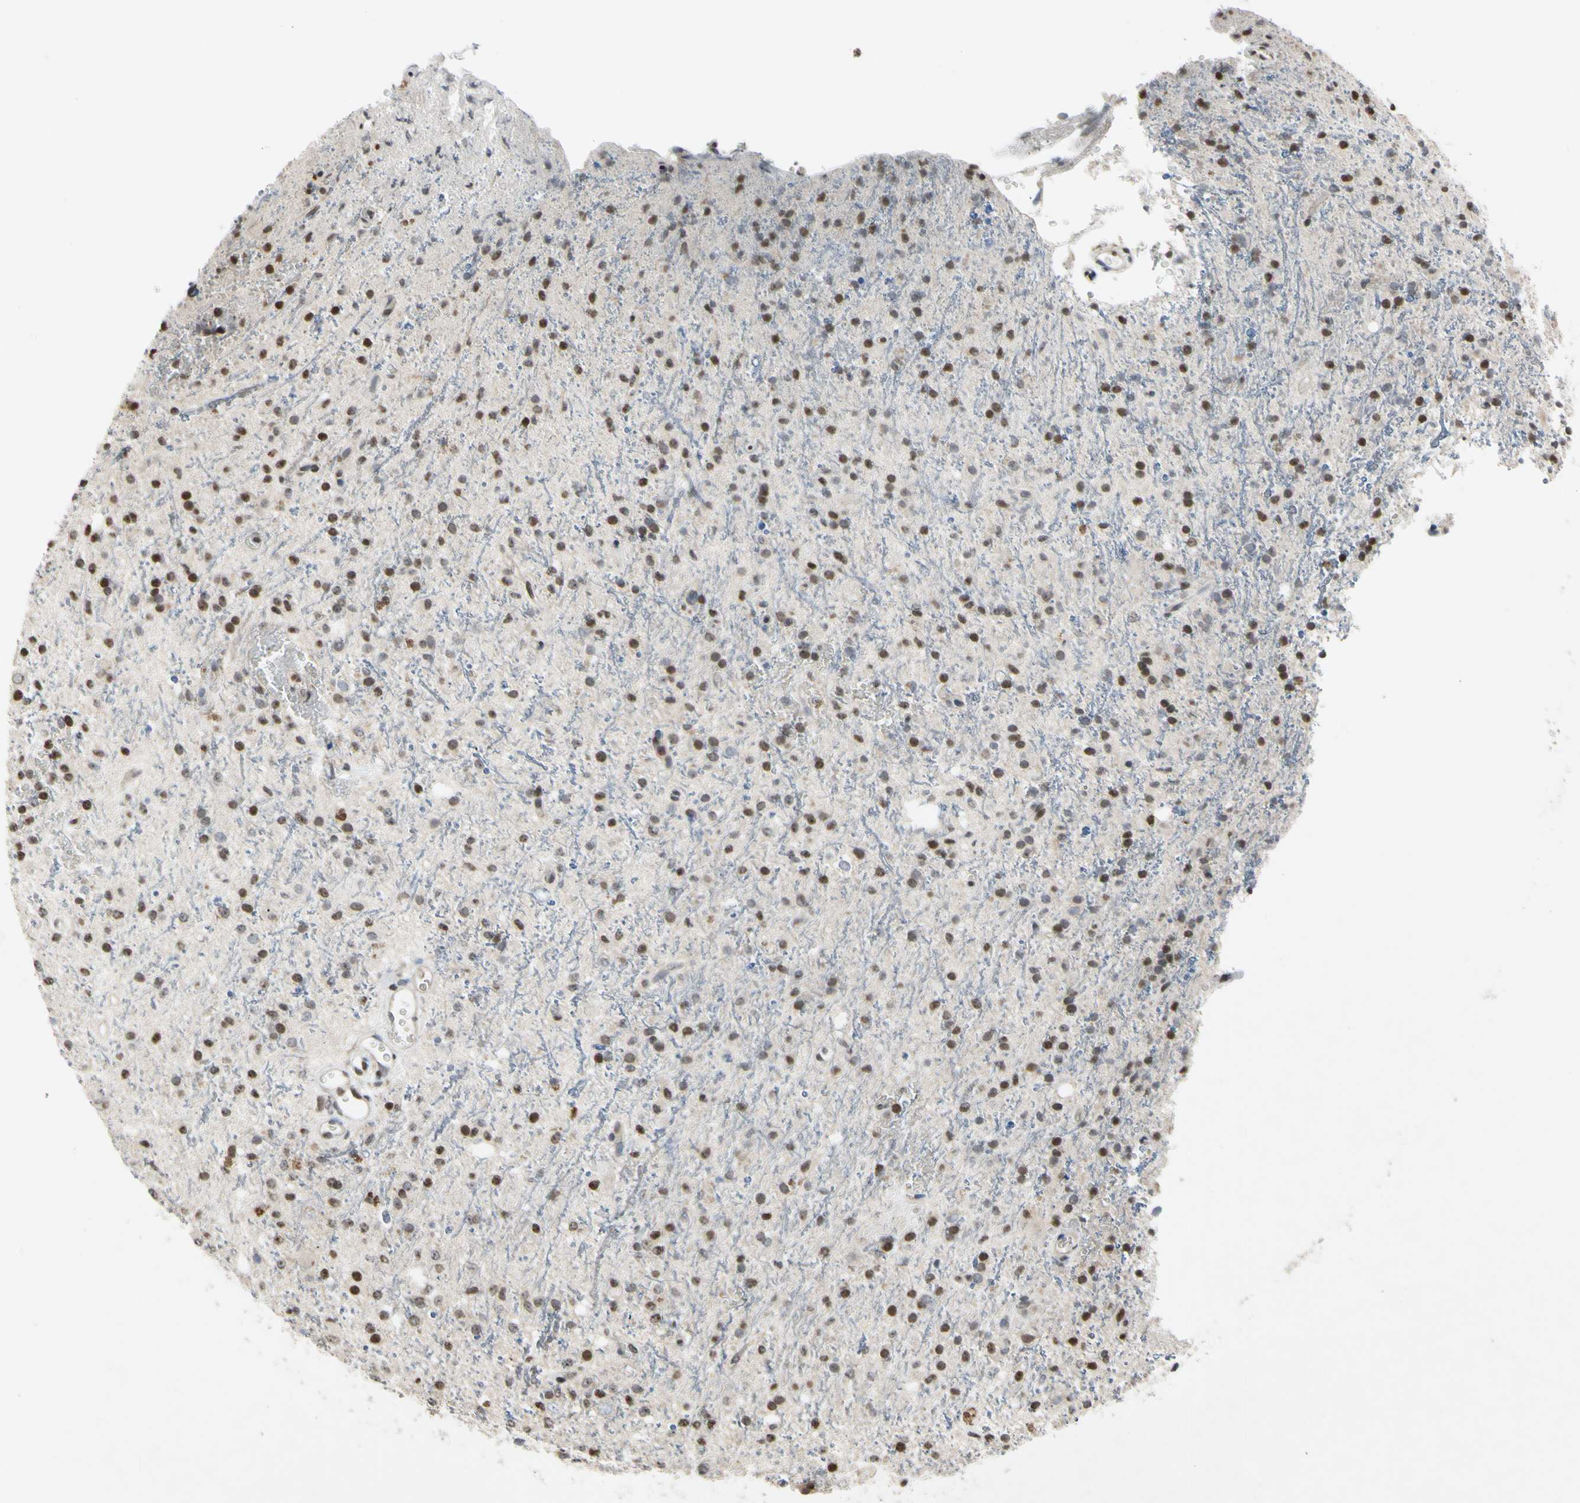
{"staining": {"intensity": "moderate", "quantity": "<25%", "location": "nuclear"}, "tissue": "glioma", "cell_type": "Tumor cells", "image_type": "cancer", "snomed": [{"axis": "morphology", "description": "Glioma, malignant, High grade"}, {"axis": "topography", "description": "Brain"}], "caption": "This is a photomicrograph of IHC staining of glioma, which shows moderate expression in the nuclear of tumor cells.", "gene": "ARG1", "patient": {"sex": "male", "age": 47}}